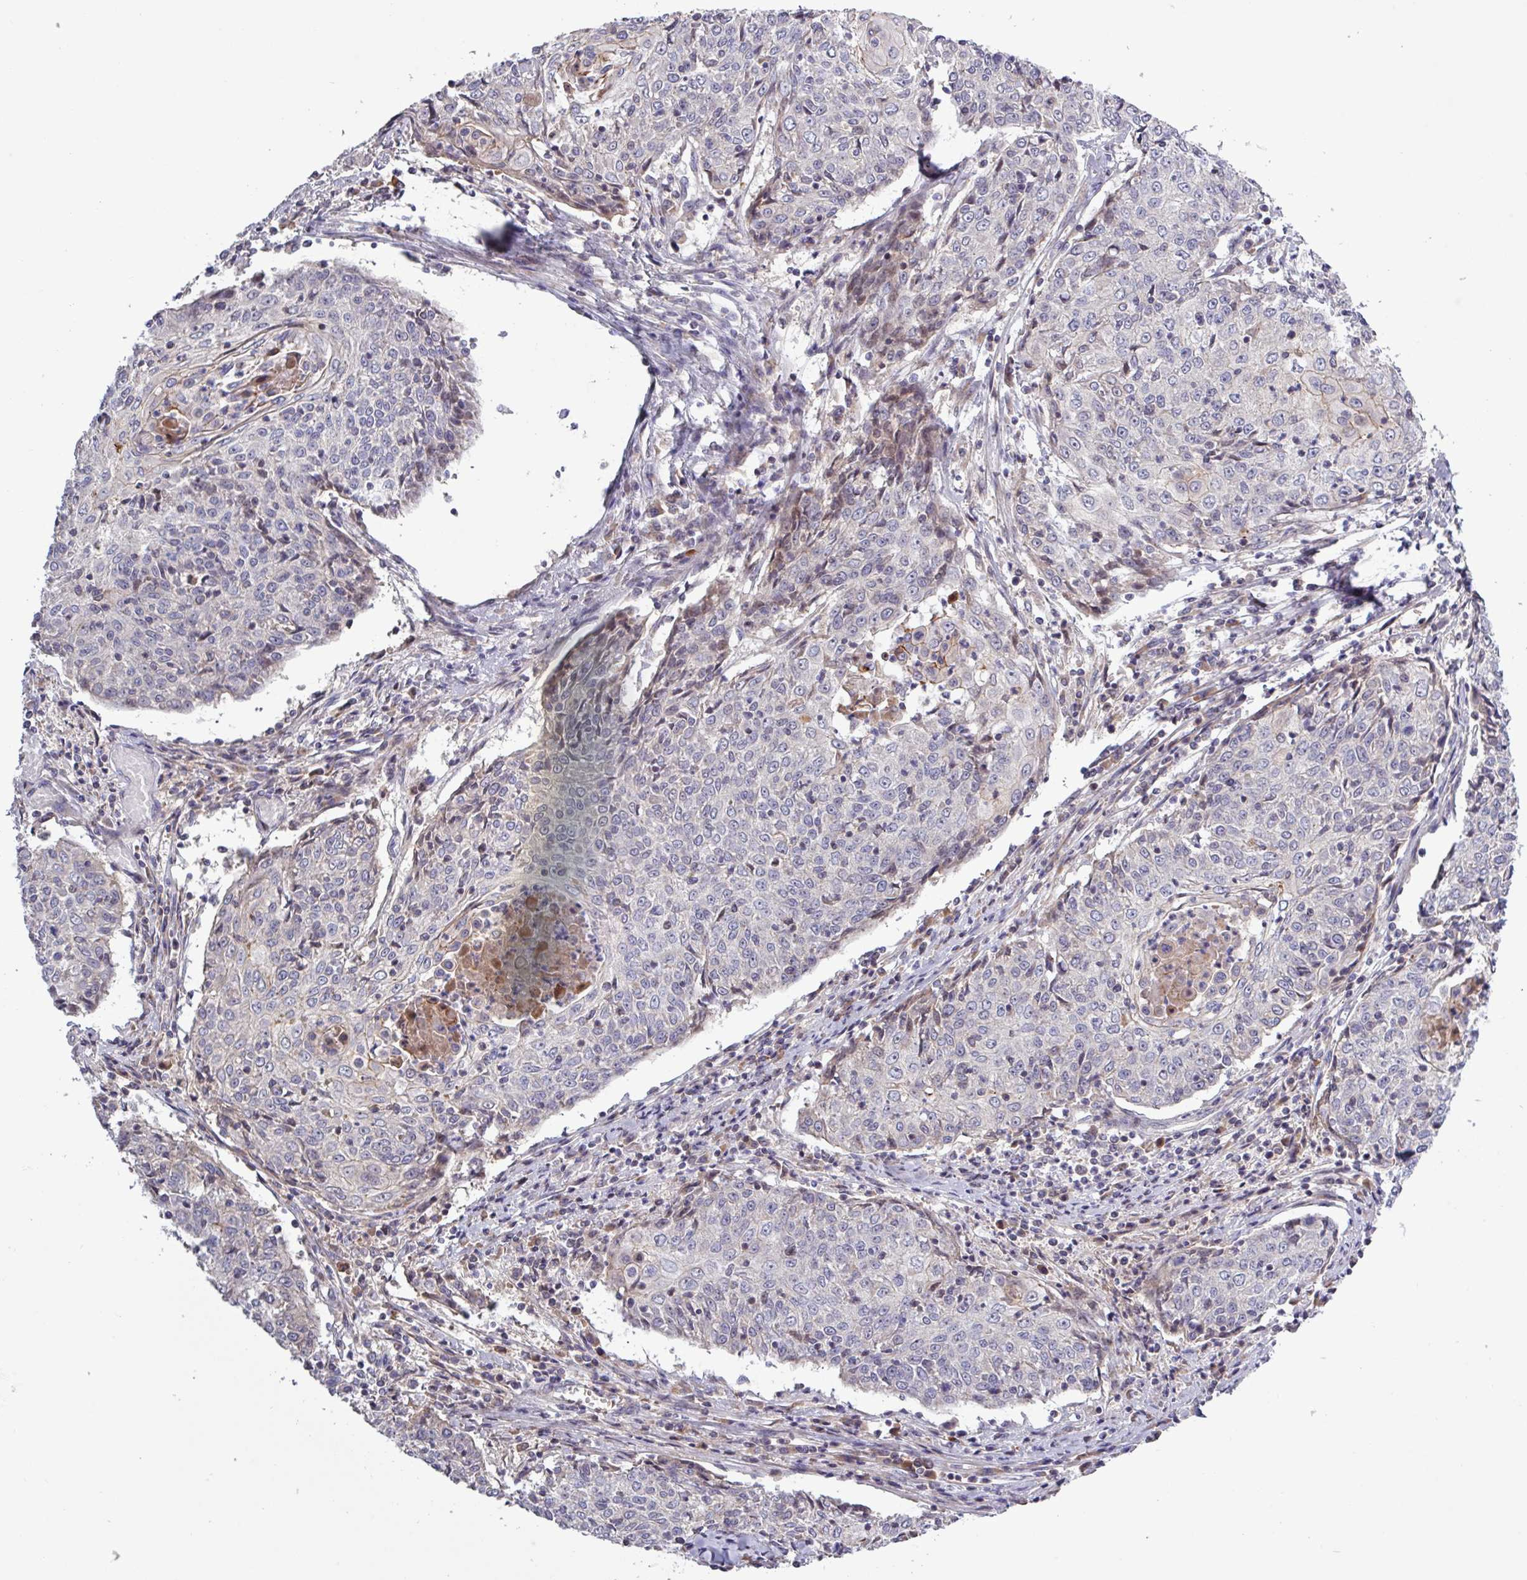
{"staining": {"intensity": "weak", "quantity": "<25%", "location": "cytoplasmic/membranous"}, "tissue": "cervical cancer", "cell_type": "Tumor cells", "image_type": "cancer", "snomed": [{"axis": "morphology", "description": "Squamous cell carcinoma, NOS"}, {"axis": "topography", "description": "Cervix"}], "caption": "Histopathology image shows no significant protein positivity in tumor cells of cervical cancer.", "gene": "TNFSF12", "patient": {"sex": "female", "age": 48}}